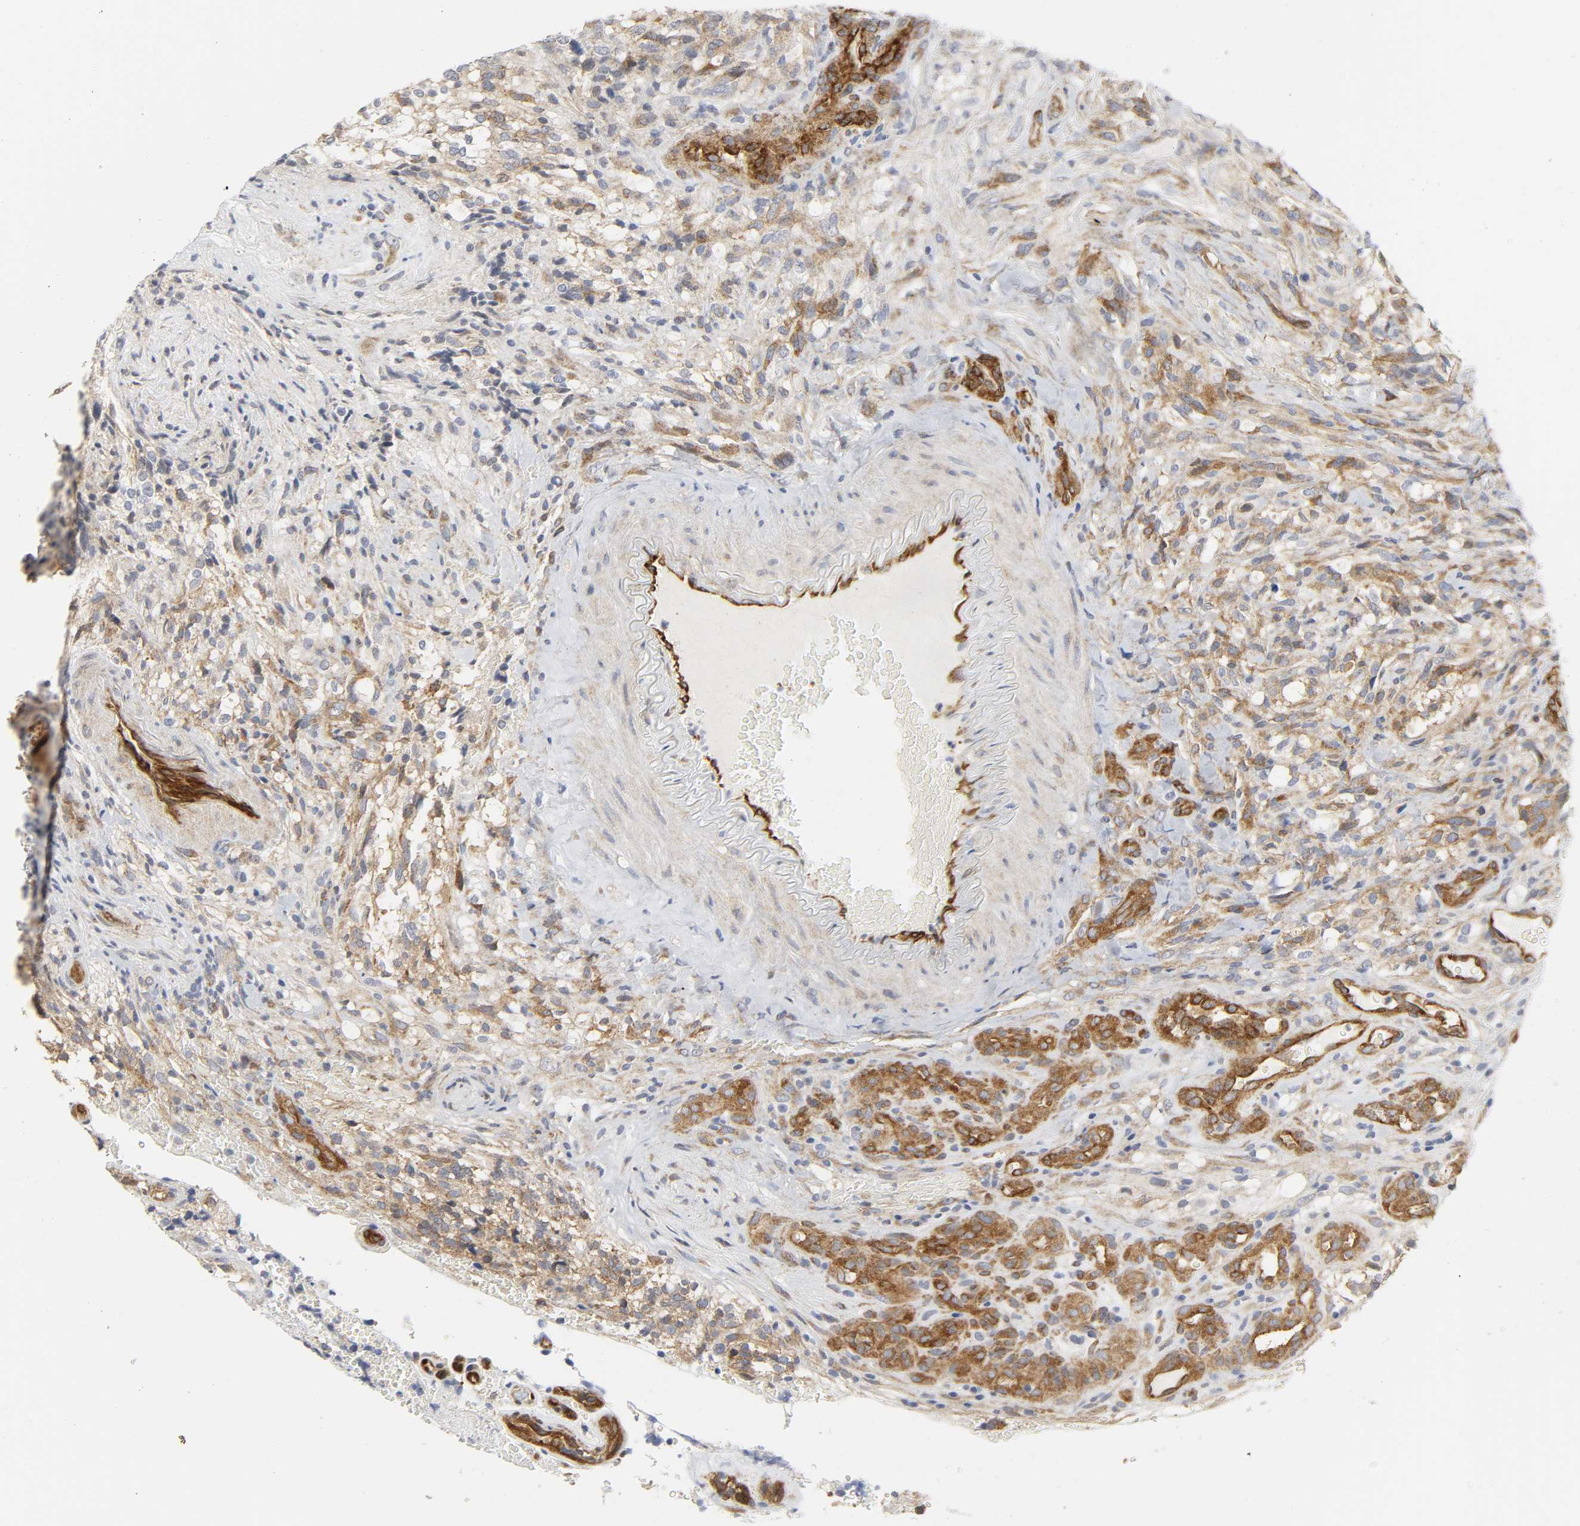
{"staining": {"intensity": "moderate", "quantity": ">75%", "location": "cytoplasmic/membranous"}, "tissue": "glioma", "cell_type": "Tumor cells", "image_type": "cancer", "snomed": [{"axis": "morphology", "description": "Normal tissue, NOS"}, {"axis": "morphology", "description": "Glioma, malignant, High grade"}, {"axis": "topography", "description": "Cerebral cortex"}], "caption": "Approximately >75% of tumor cells in malignant high-grade glioma show moderate cytoplasmic/membranous protein expression as visualized by brown immunohistochemical staining.", "gene": "DOCK1", "patient": {"sex": "male", "age": 75}}